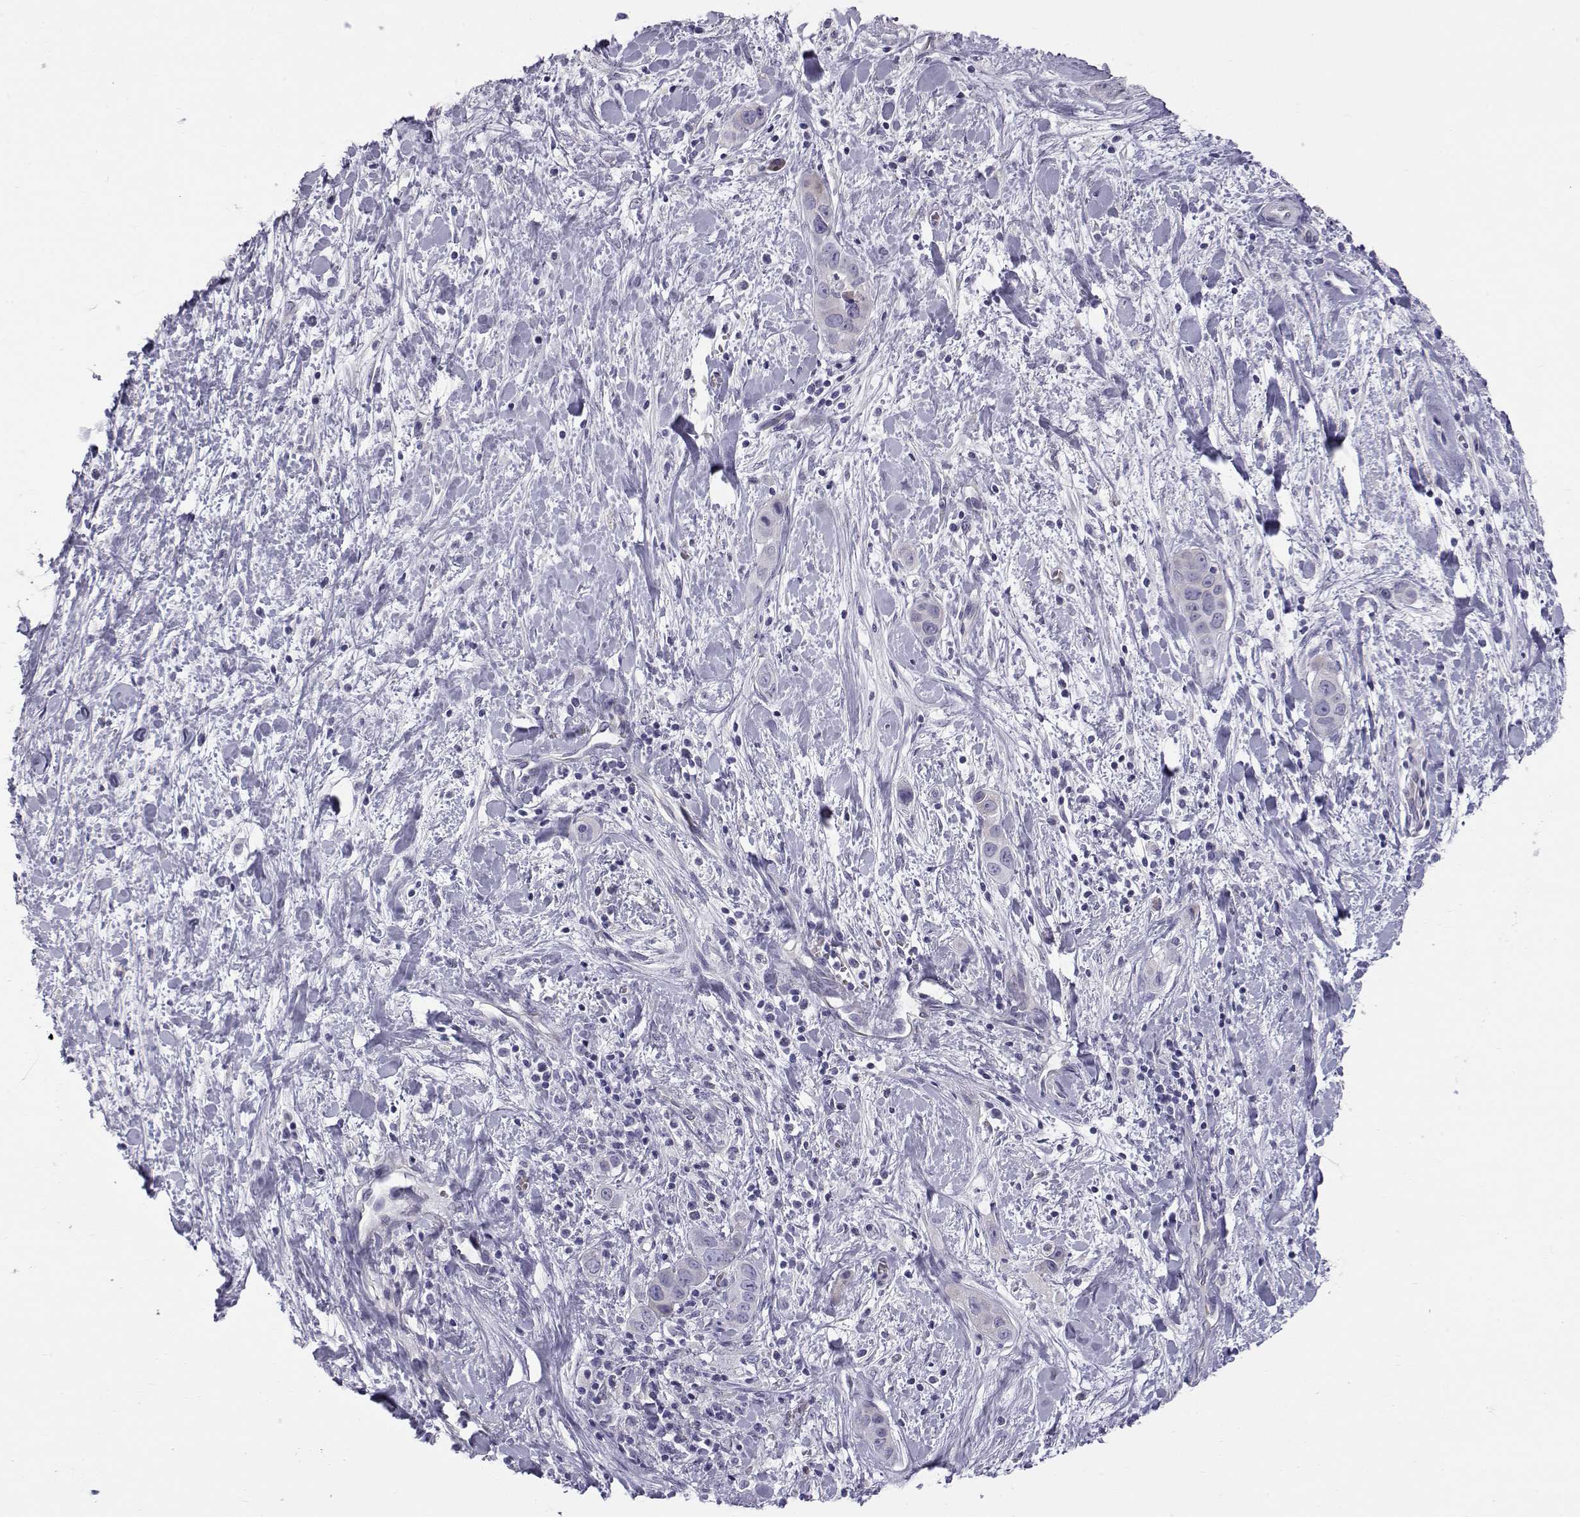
{"staining": {"intensity": "negative", "quantity": "none", "location": "none"}, "tissue": "liver cancer", "cell_type": "Tumor cells", "image_type": "cancer", "snomed": [{"axis": "morphology", "description": "Cholangiocarcinoma"}, {"axis": "topography", "description": "Liver"}], "caption": "This is an immunohistochemistry (IHC) image of cholangiocarcinoma (liver). There is no positivity in tumor cells.", "gene": "RNASE12", "patient": {"sex": "female", "age": 52}}